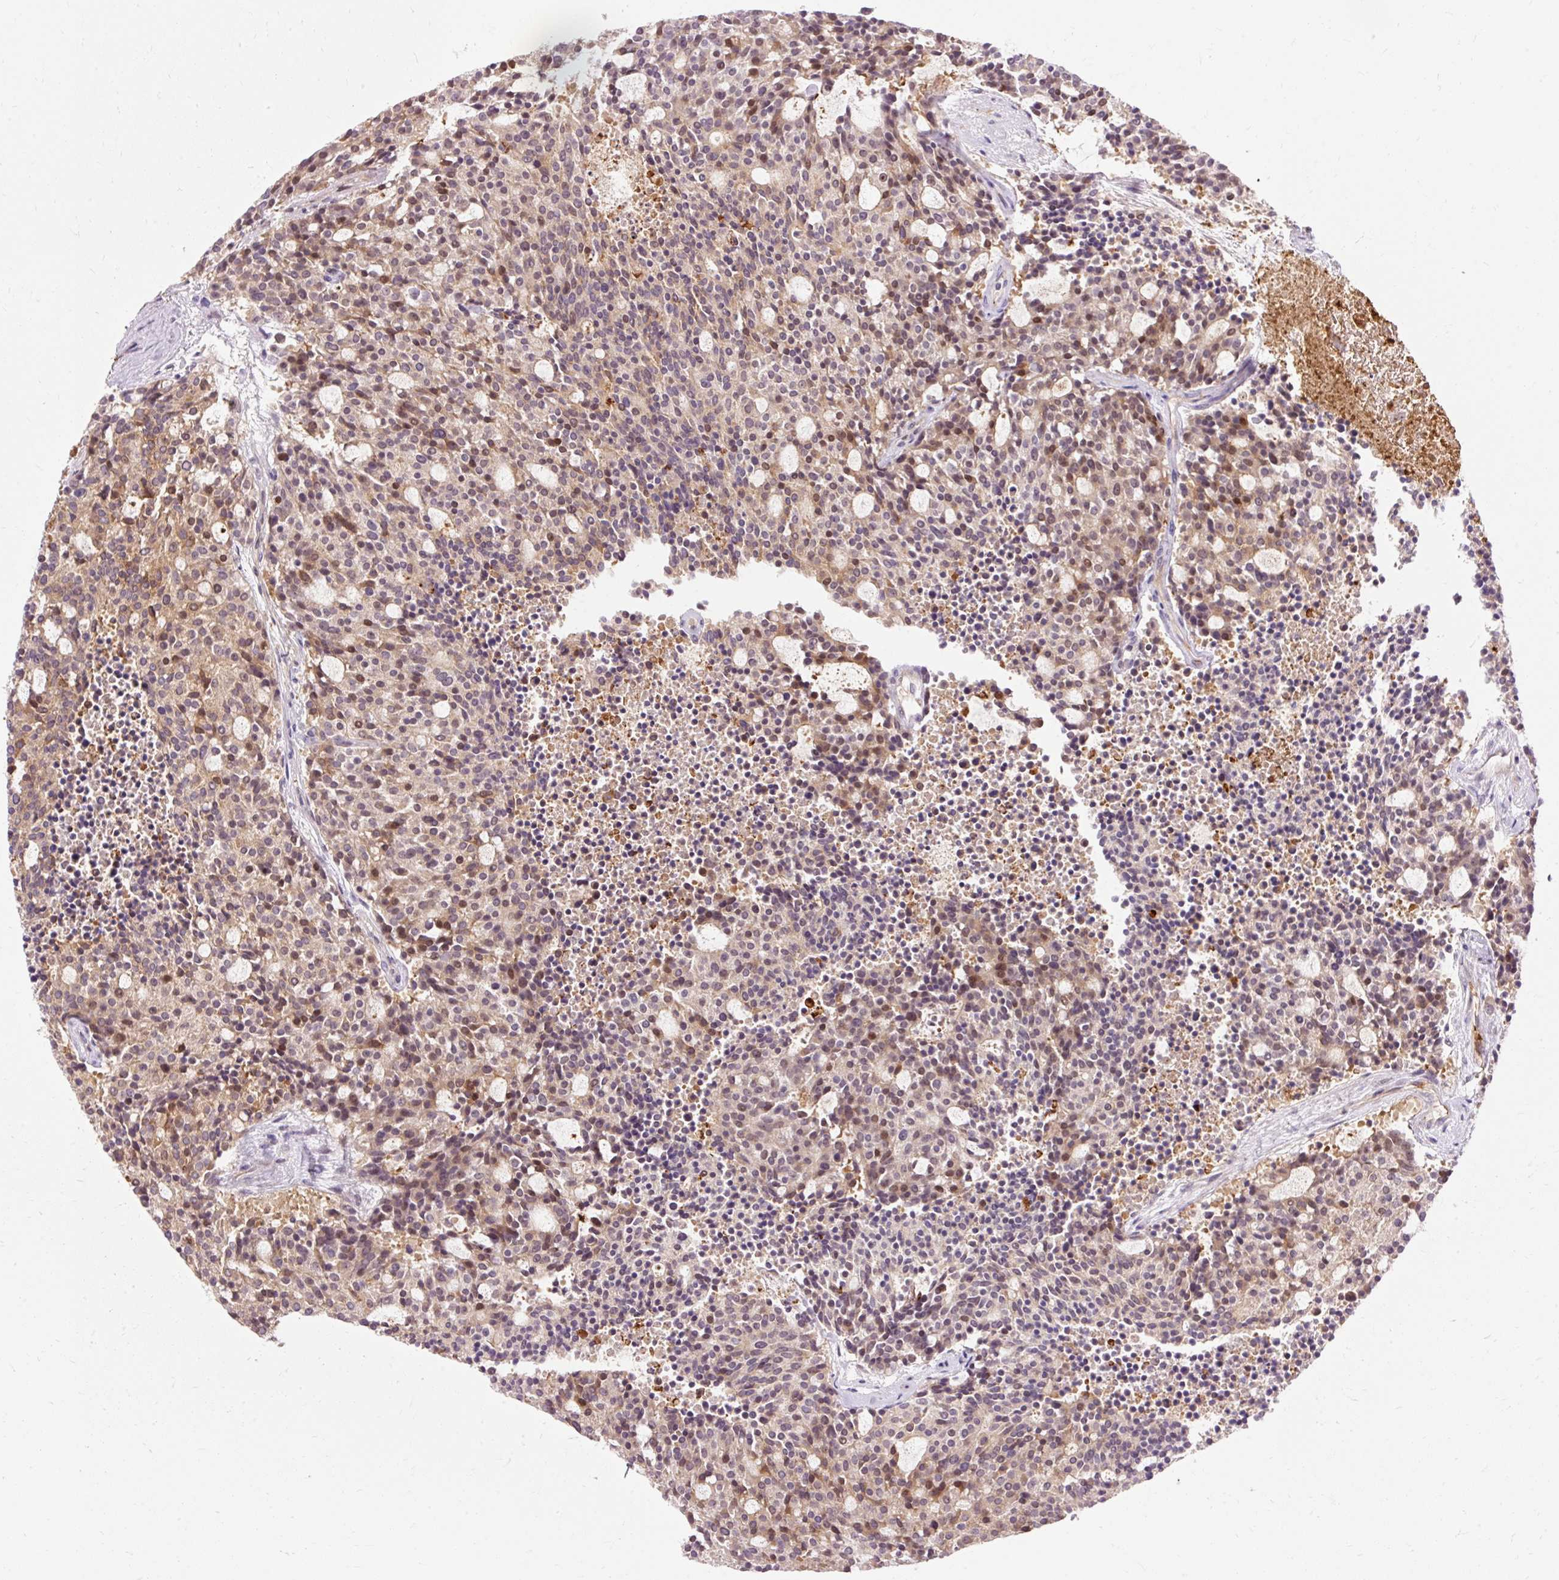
{"staining": {"intensity": "weak", "quantity": ">75%", "location": "cytoplasmic/membranous"}, "tissue": "carcinoid", "cell_type": "Tumor cells", "image_type": "cancer", "snomed": [{"axis": "morphology", "description": "Carcinoid, malignant, NOS"}, {"axis": "topography", "description": "Pancreas"}], "caption": "Human carcinoid stained for a protein (brown) exhibits weak cytoplasmic/membranous positive expression in approximately >75% of tumor cells.", "gene": "CEBPZ", "patient": {"sex": "female", "age": 54}}